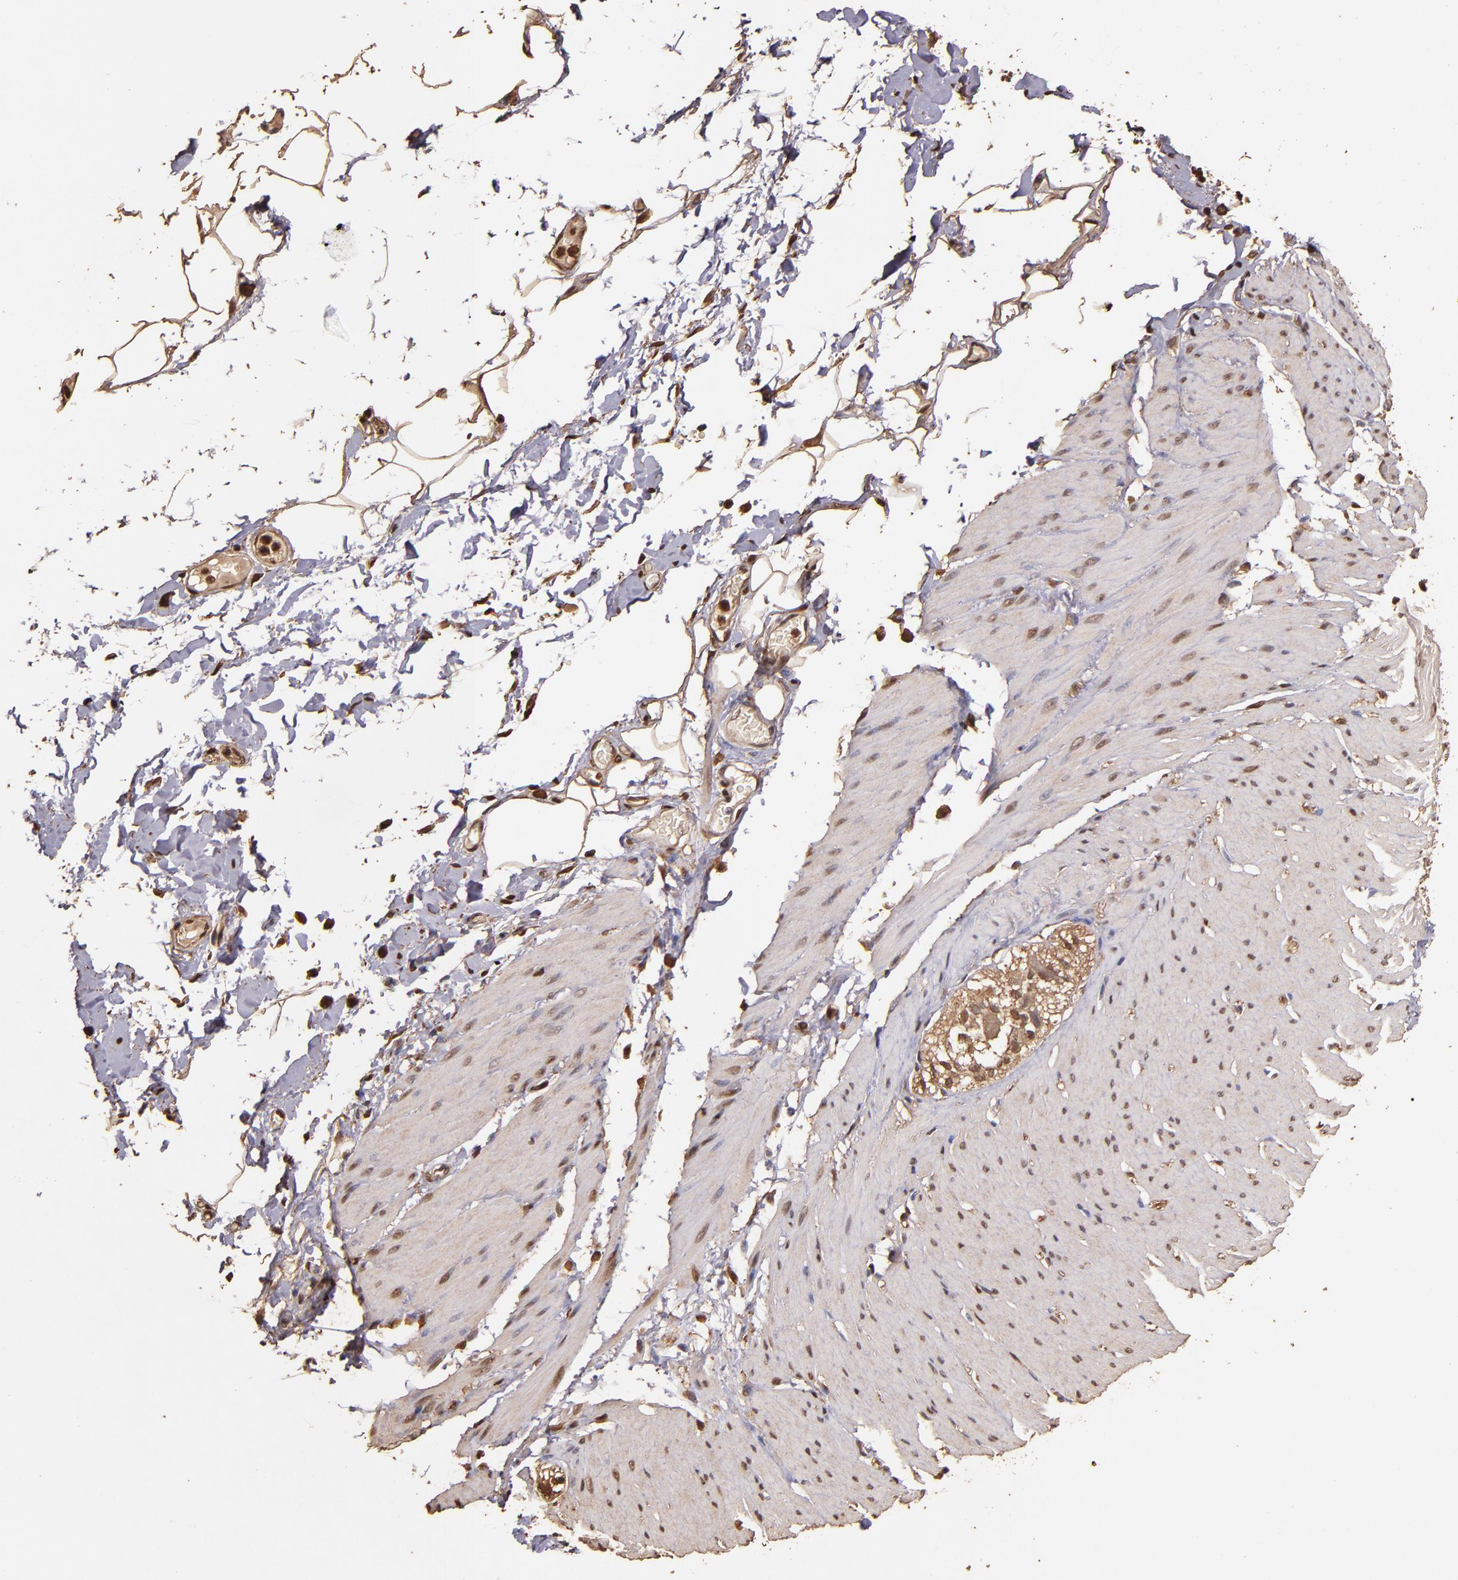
{"staining": {"intensity": "moderate", "quantity": ">75%", "location": "nuclear"}, "tissue": "smooth muscle", "cell_type": "Smooth muscle cells", "image_type": "normal", "snomed": [{"axis": "morphology", "description": "Normal tissue, NOS"}, {"axis": "topography", "description": "Smooth muscle"}, {"axis": "topography", "description": "Colon"}], "caption": "DAB immunohistochemical staining of unremarkable human smooth muscle shows moderate nuclear protein staining in approximately >75% of smooth muscle cells. Nuclei are stained in blue.", "gene": "S100A6", "patient": {"sex": "male", "age": 67}}